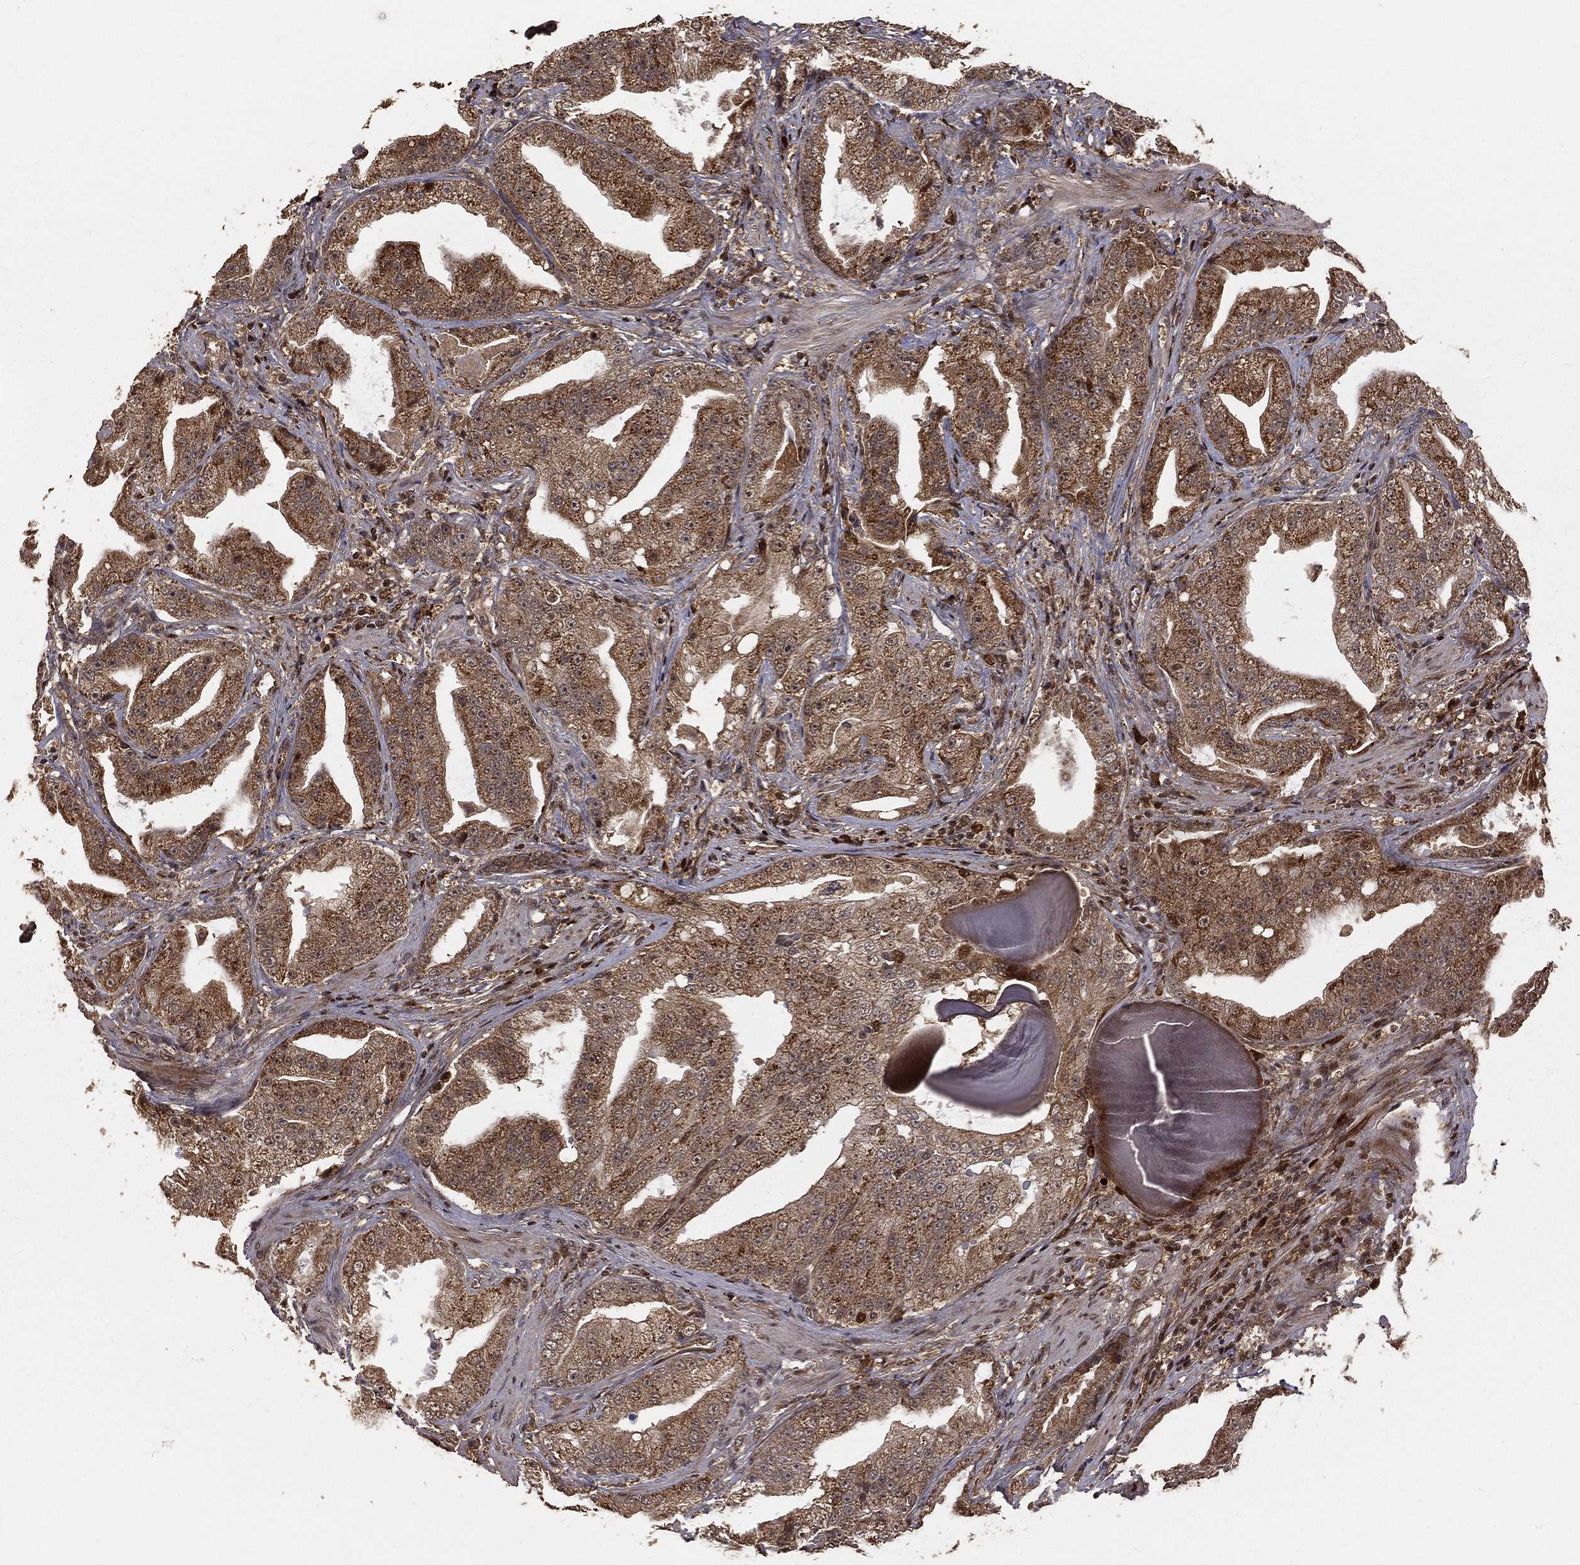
{"staining": {"intensity": "moderate", "quantity": ">75%", "location": "cytoplasmic/membranous"}, "tissue": "prostate cancer", "cell_type": "Tumor cells", "image_type": "cancer", "snomed": [{"axis": "morphology", "description": "Adenocarcinoma, Low grade"}, {"axis": "topography", "description": "Prostate"}], "caption": "Human prostate cancer (adenocarcinoma (low-grade)) stained for a protein (brown) demonstrates moderate cytoplasmic/membranous positive staining in approximately >75% of tumor cells.", "gene": "MAPK1", "patient": {"sex": "male", "age": 62}}